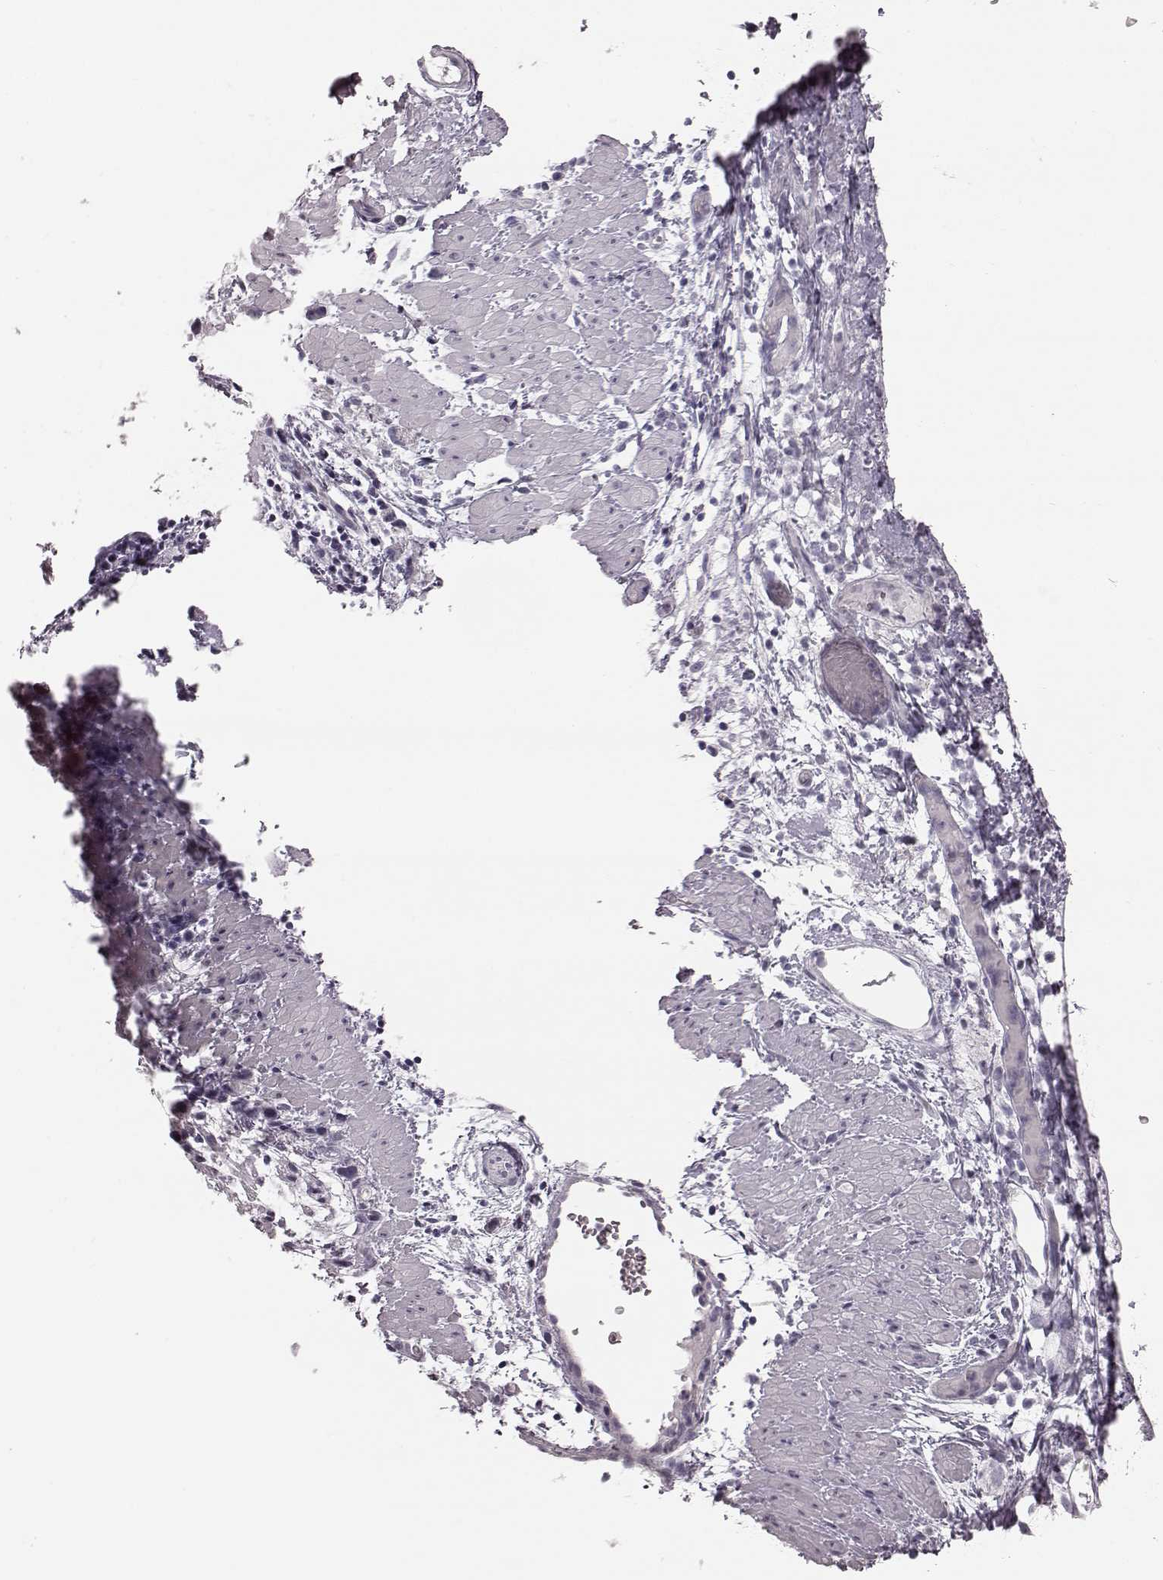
{"staining": {"intensity": "negative", "quantity": "none", "location": "none"}, "tissue": "stomach cancer", "cell_type": "Tumor cells", "image_type": "cancer", "snomed": [{"axis": "morphology", "description": "Adenocarcinoma, NOS"}, {"axis": "topography", "description": "Stomach"}], "caption": "Histopathology image shows no protein expression in tumor cells of stomach adenocarcinoma tissue.", "gene": "ZNF433", "patient": {"sex": "female", "age": 59}}